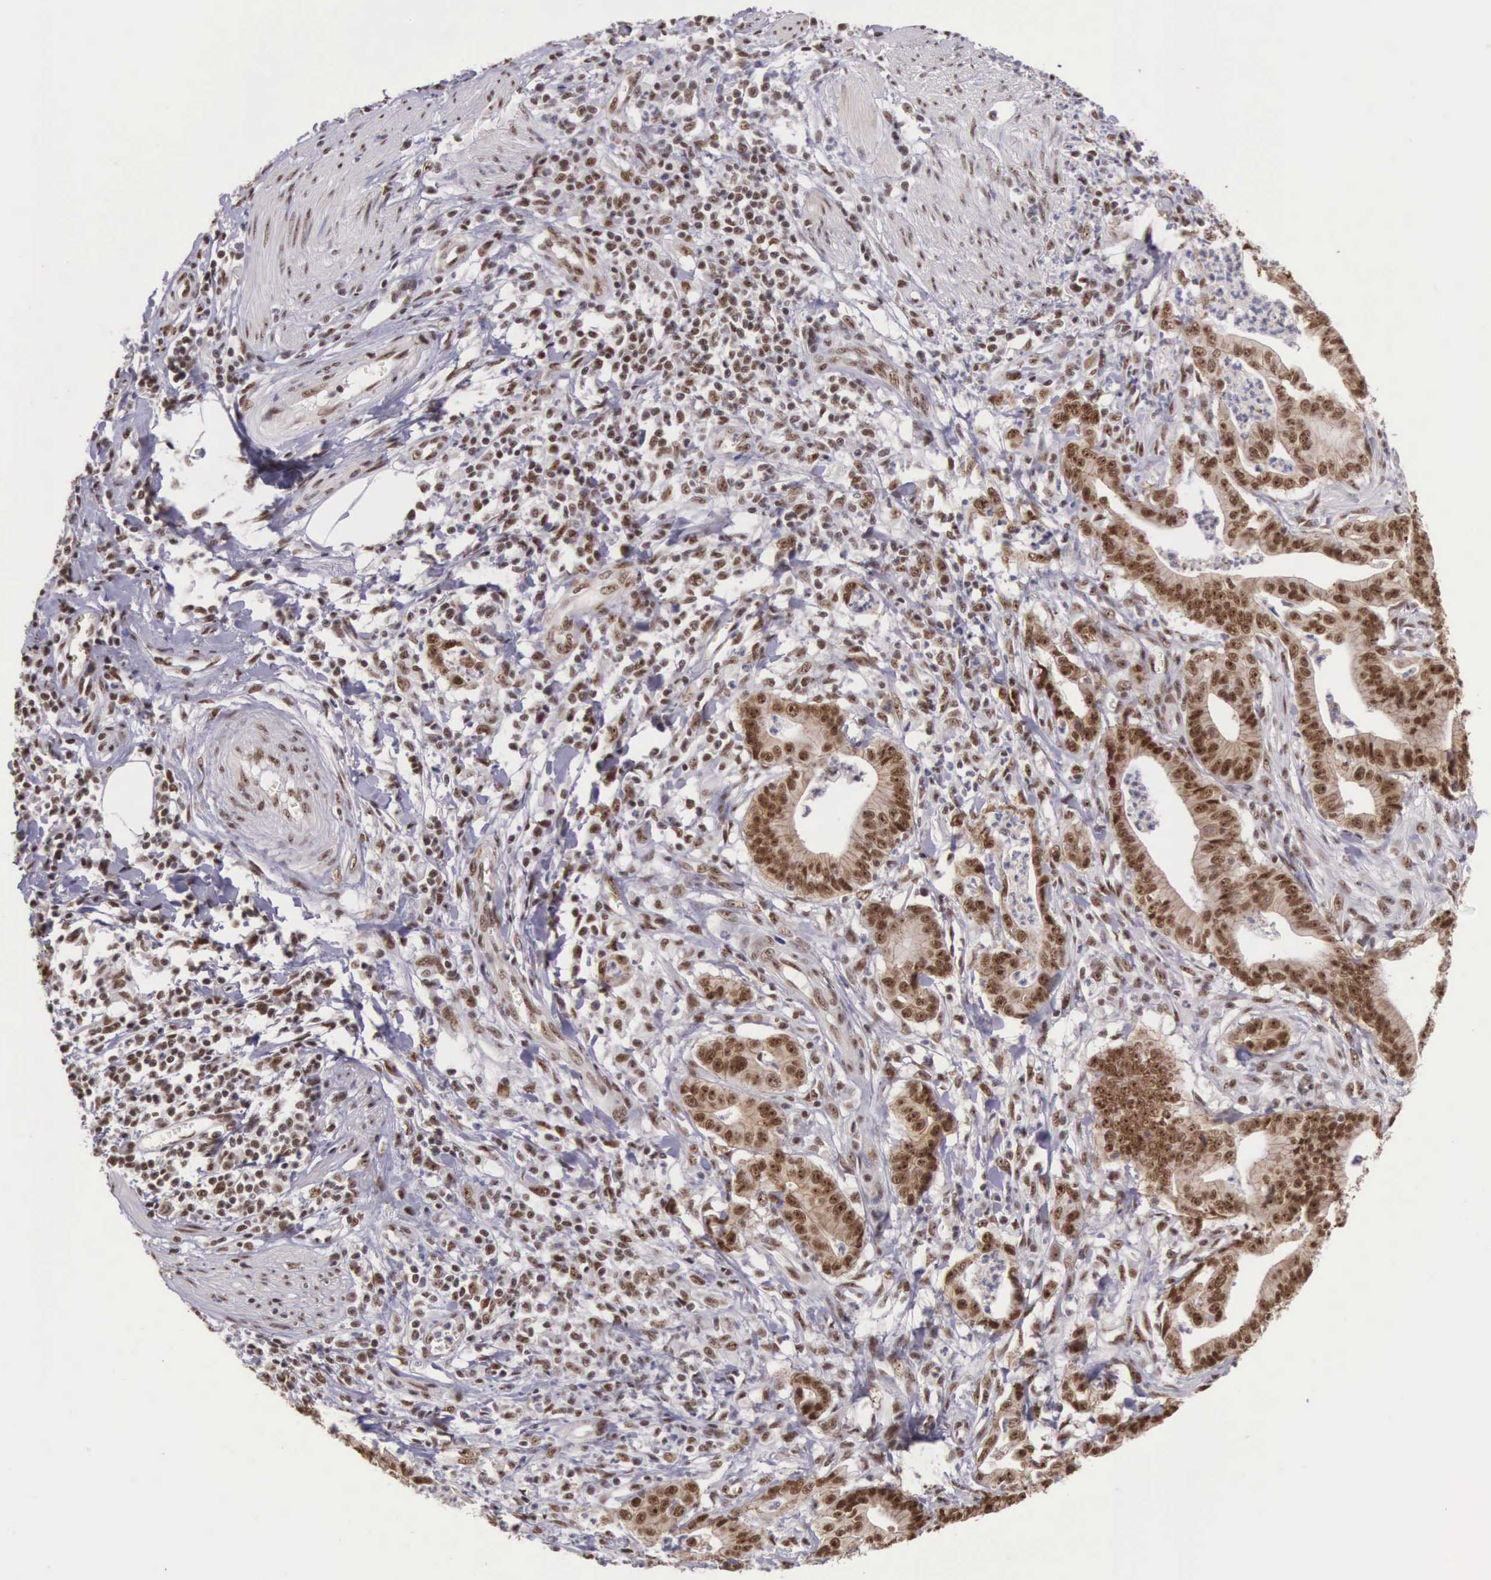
{"staining": {"intensity": "moderate", "quantity": ">75%", "location": "cytoplasmic/membranous,nuclear"}, "tissue": "stomach cancer", "cell_type": "Tumor cells", "image_type": "cancer", "snomed": [{"axis": "morphology", "description": "Adenocarcinoma, NOS"}, {"axis": "topography", "description": "Stomach, lower"}], "caption": "A brown stain labels moderate cytoplasmic/membranous and nuclear positivity of a protein in human stomach cancer (adenocarcinoma) tumor cells. Nuclei are stained in blue.", "gene": "POLR2F", "patient": {"sex": "female", "age": 86}}